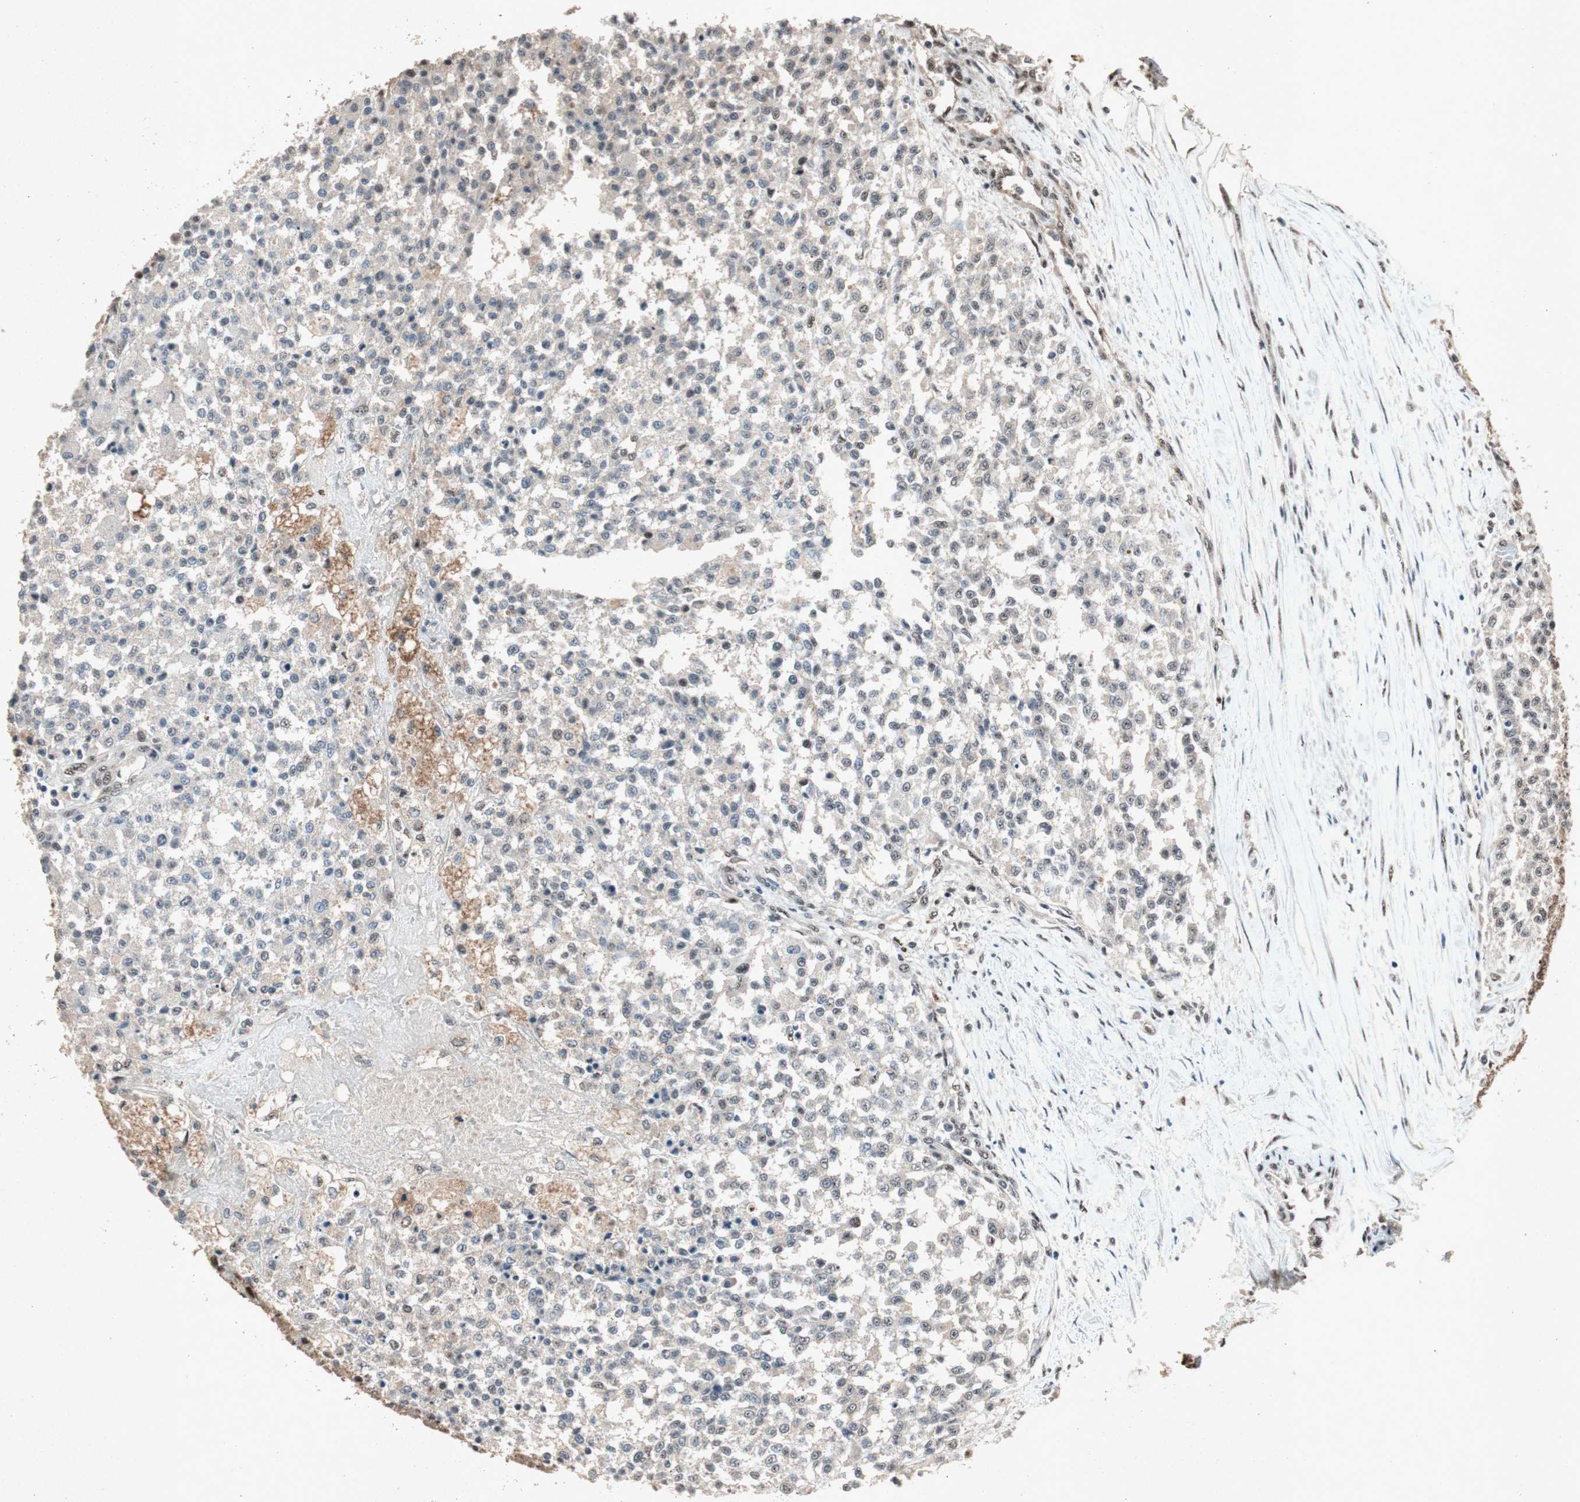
{"staining": {"intensity": "weak", "quantity": "<25%", "location": "nuclear"}, "tissue": "testis cancer", "cell_type": "Tumor cells", "image_type": "cancer", "snomed": [{"axis": "morphology", "description": "Seminoma, NOS"}, {"axis": "topography", "description": "Testis"}], "caption": "IHC photomicrograph of neoplastic tissue: human testis cancer stained with DAB (3,3'-diaminobenzidine) exhibits no significant protein positivity in tumor cells.", "gene": "PML", "patient": {"sex": "male", "age": 59}}